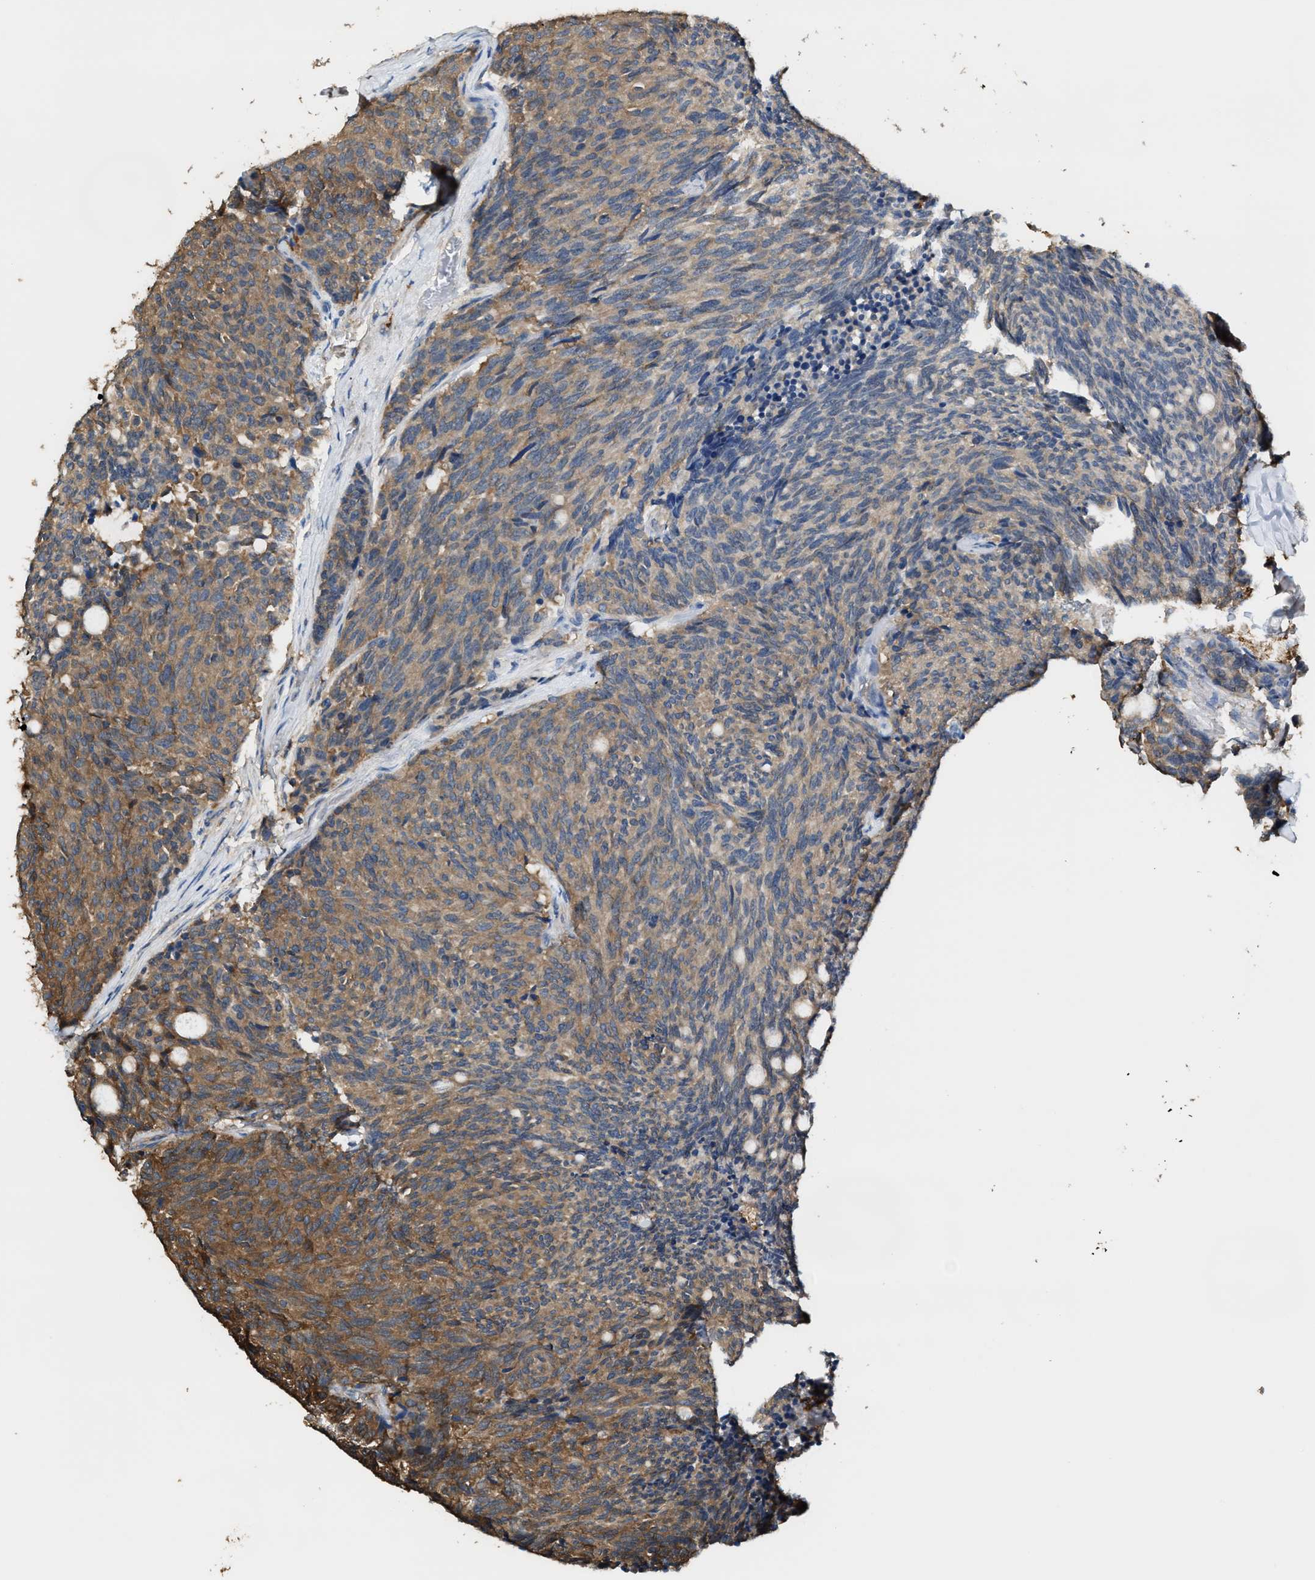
{"staining": {"intensity": "moderate", "quantity": ">75%", "location": "cytoplasmic/membranous"}, "tissue": "carcinoid", "cell_type": "Tumor cells", "image_type": "cancer", "snomed": [{"axis": "morphology", "description": "Carcinoid, malignant, NOS"}, {"axis": "topography", "description": "Pancreas"}], "caption": "Protein staining exhibits moderate cytoplasmic/membranous staining in approximately >75% of tumor cells in malignant carcinoid.", "gene": "ATIC", "patient": {"sex": "female", "age": 54}}